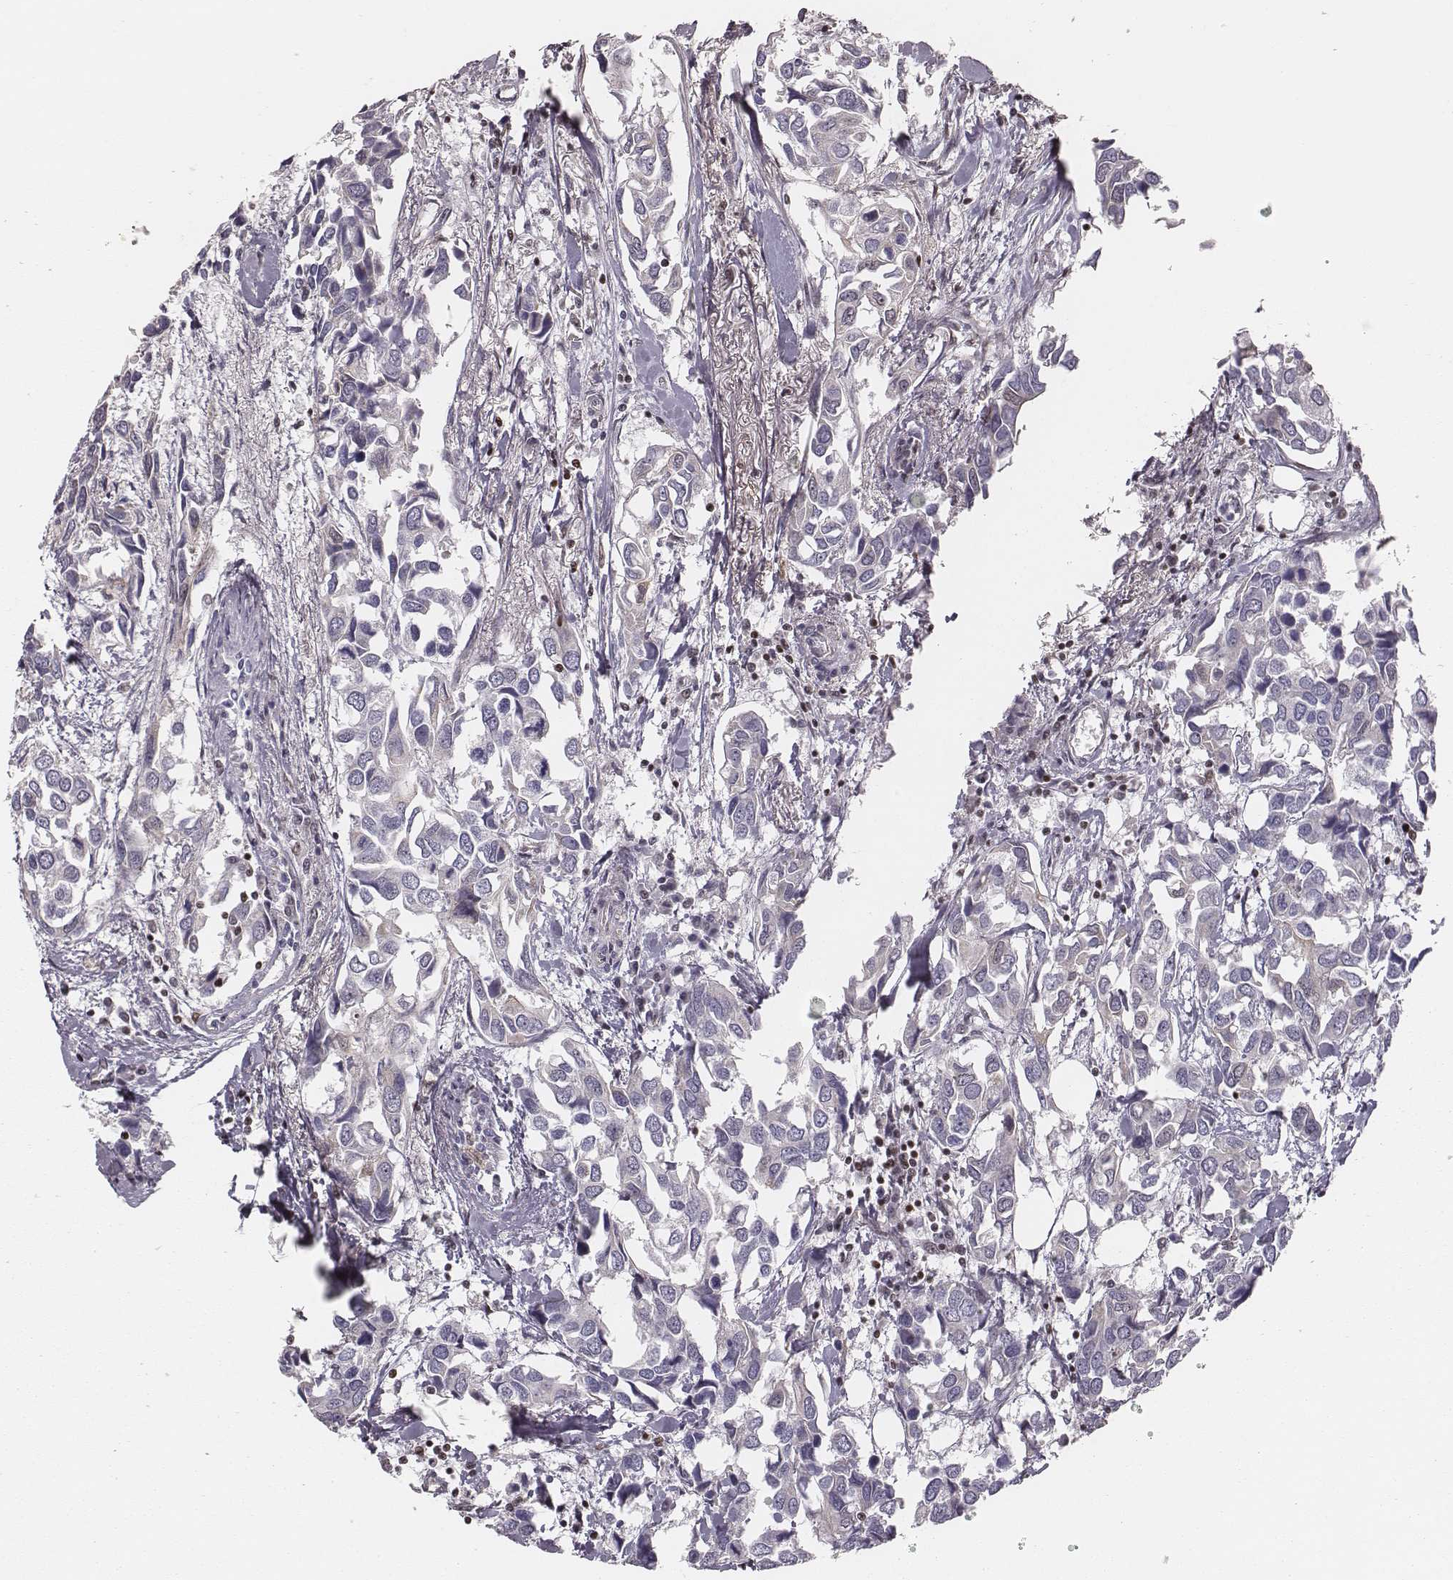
{"staining": {"intensity": "negative", "quantity": "none", "location": "none"}, "tissue": "breast cancer", "cell_type": "Tumor cells", "image_type": "cancer", "snomed": [{"axis": "morphology", "description": "Duct carcinoma"}, {"axis": "topography", "description": "Breast"}], "caption": "DAB immunohistochemical staining of human invasive ductal carcinoma (breast) reveals no significant expression in tumor cells. (IHC, brightfield microscopy, high magnification).", "gene": "WDR59", "patient": {"sex": "female", "age": 83}}